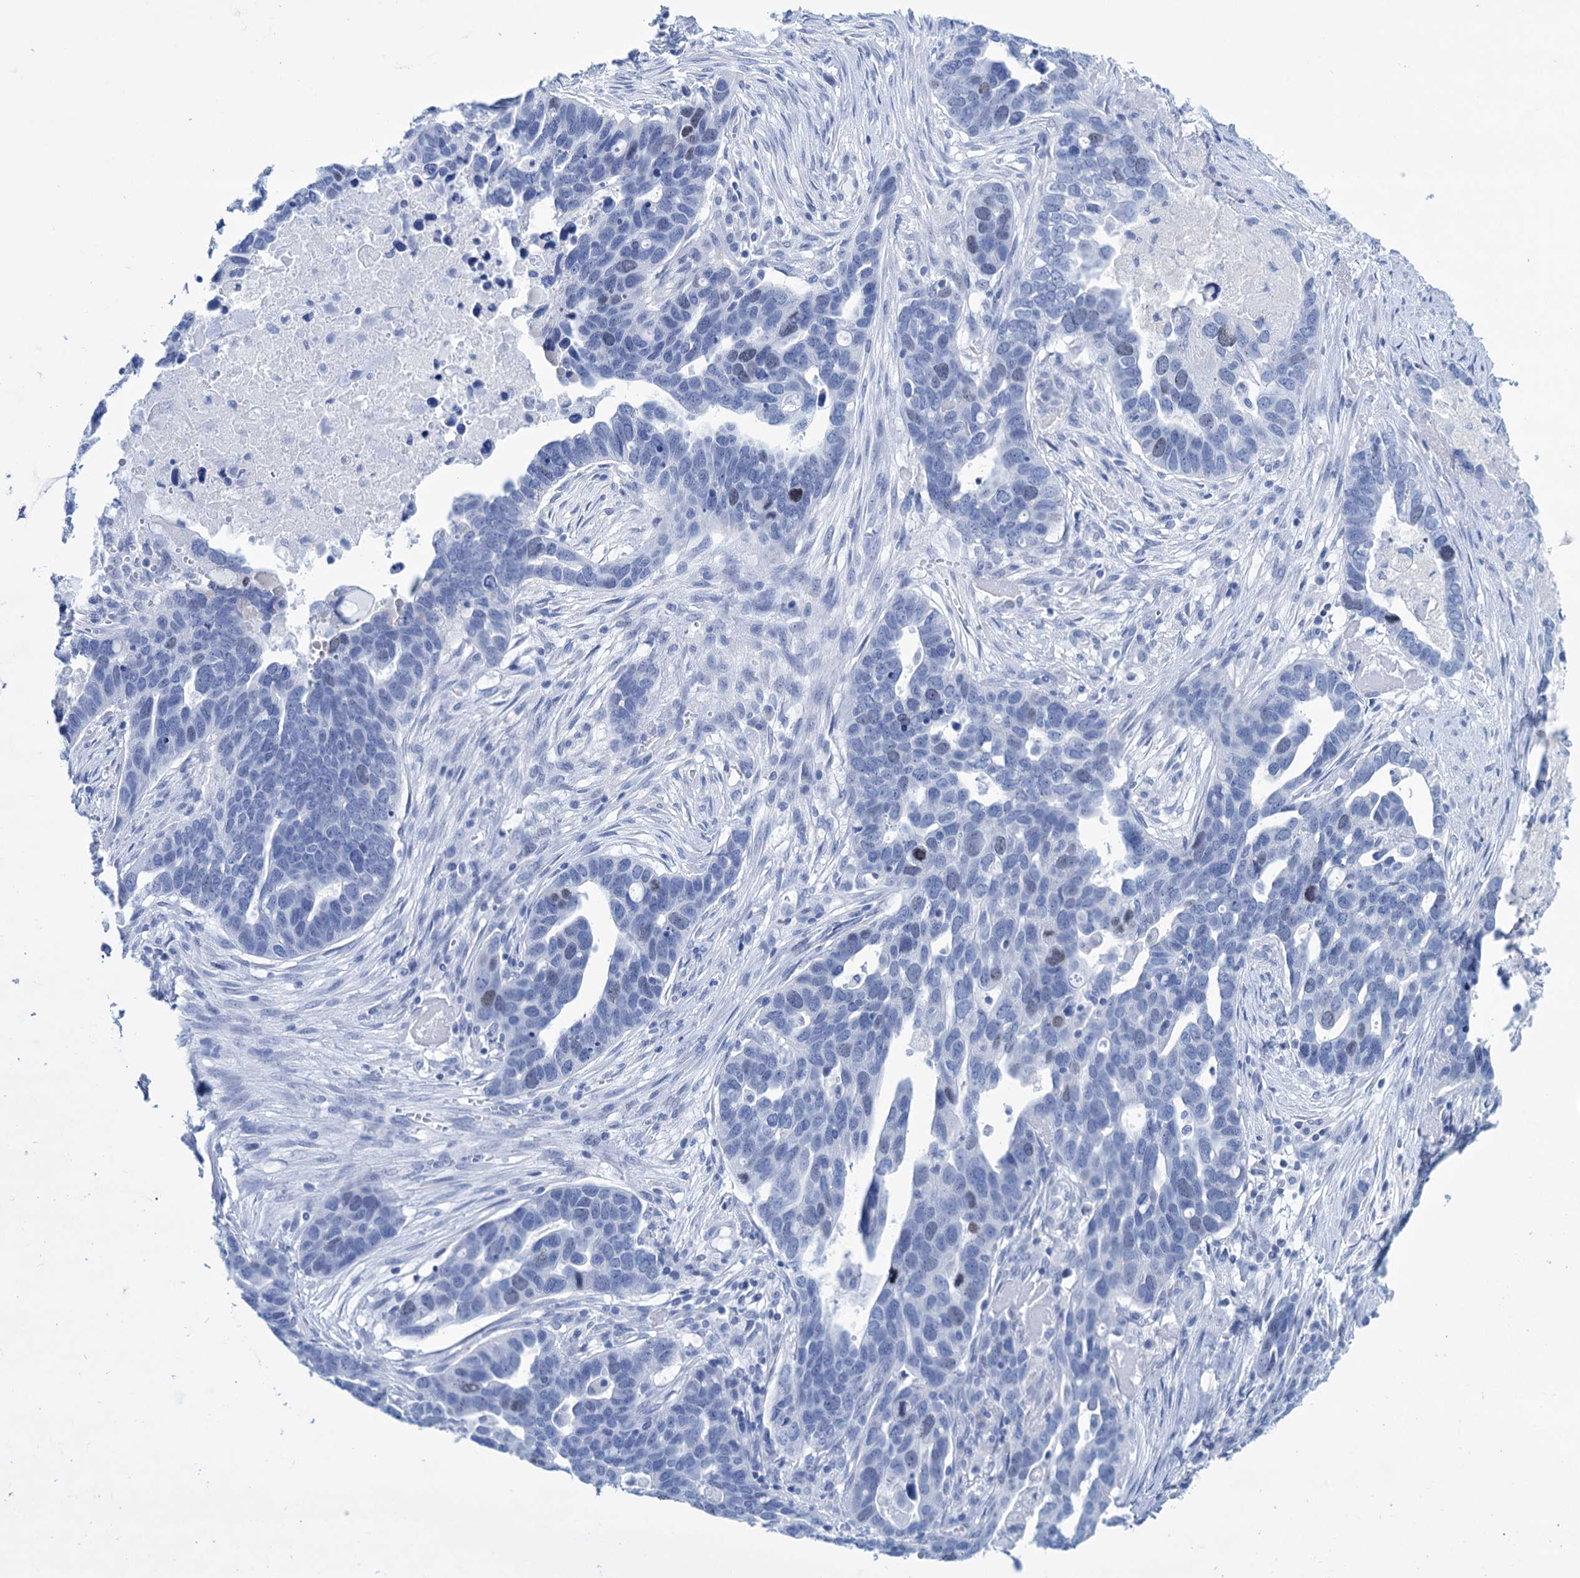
{"staining": {"intensity": "weak", "quantity": "<25%", "location": "nuclear"}, "tissue": "ovarian cancer", "cell_type": "Tumor cells", "image_type": "cancer", "snomed": [{"axis": "morphology", "description": "Cystadenocarcinoma, serous, NOS"}, {"axis": "topography", "description": "Ovary"}], "caption": "Ovarian serous cystadenocarcinoma was stained to show a protein in brown. There is no significant staining in tumor cells.", "gene": "FBXW12", "patient": {"sex": "female", "age": 54}}